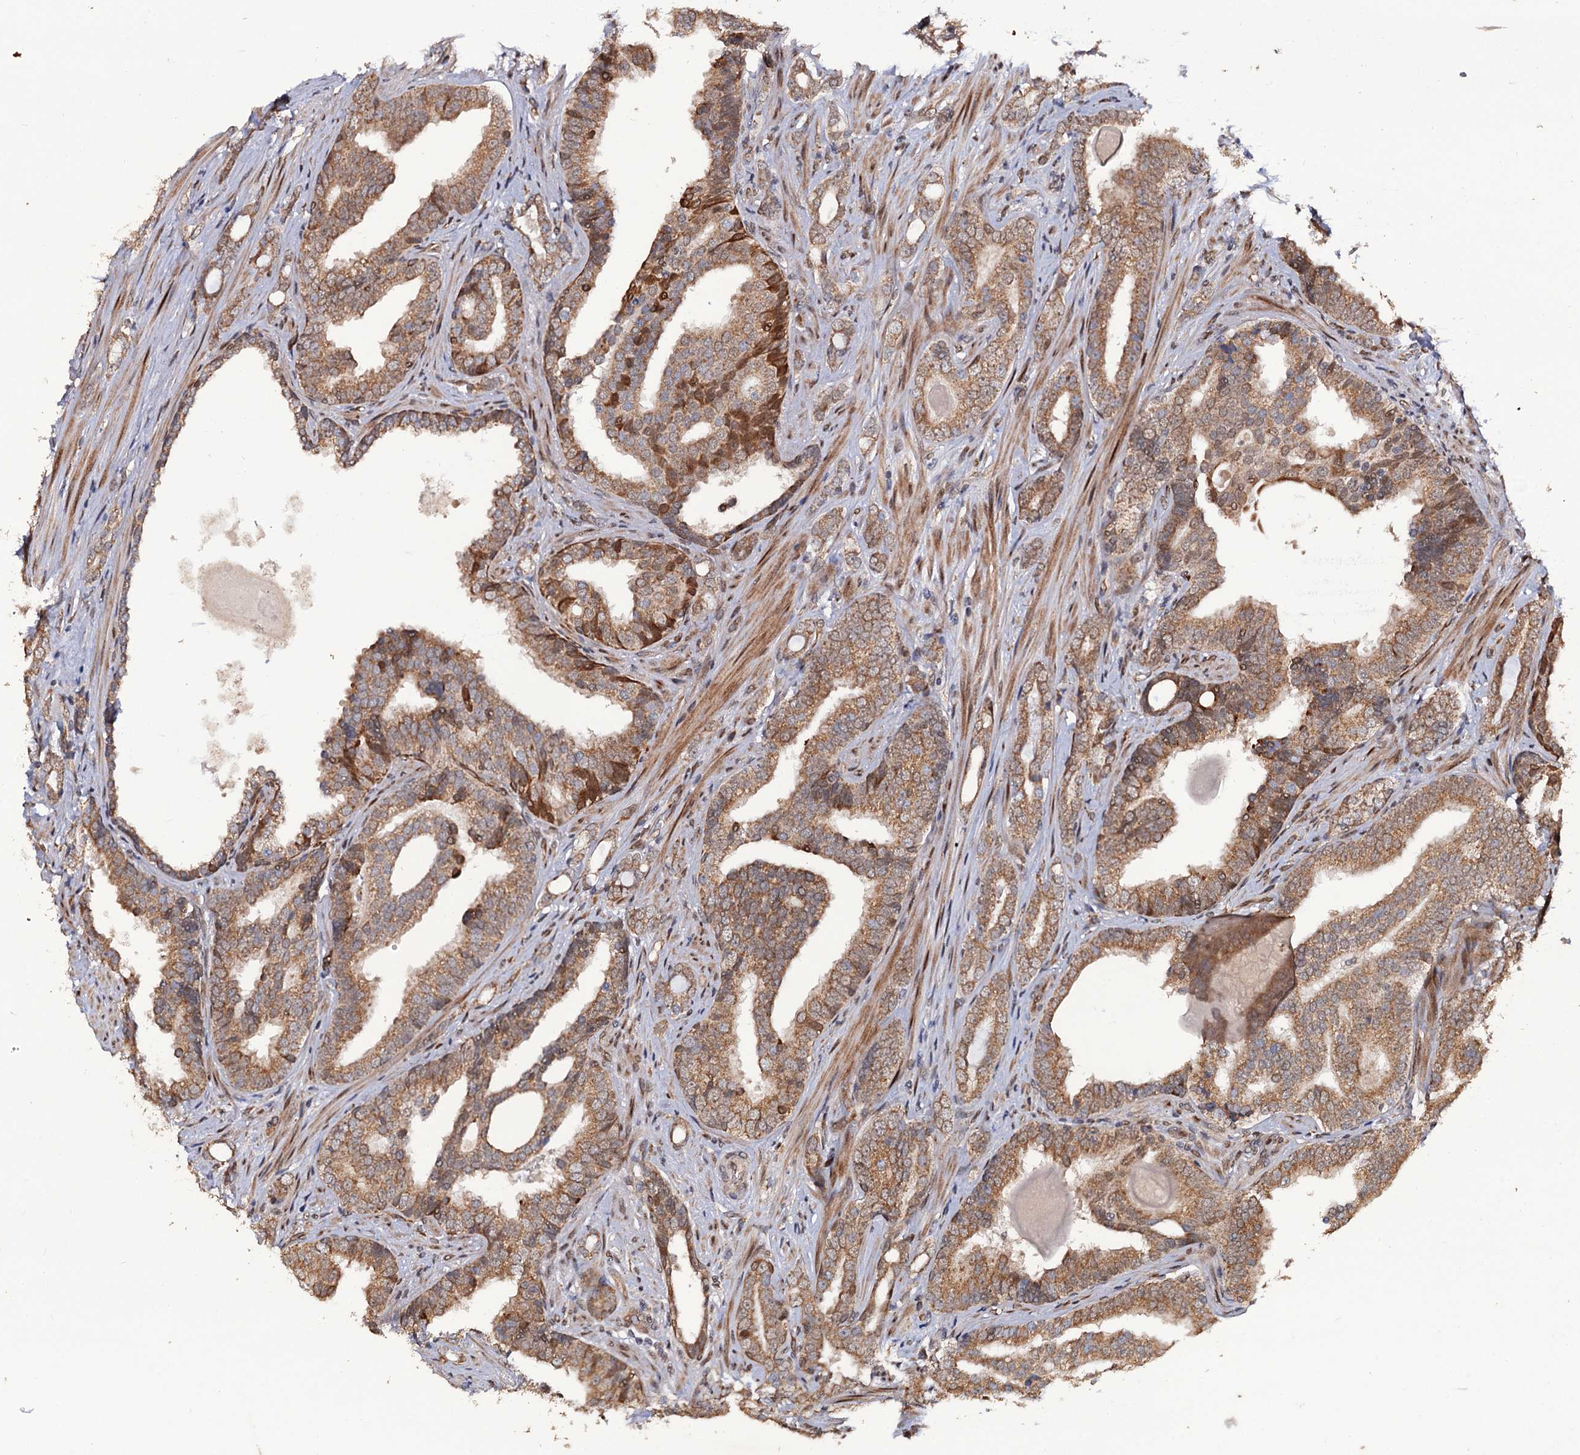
{"staining": {"intensity": "moderate", "quantity": ">75%", "location": "cytoplasmic/membranous"}, "tissue": "prostate cancer", "cell_type": "Tumor cells", "image_type": "cancer", "snomed": [{"axis": "morphology", "description": "Adenocarcinoma, High grade"}, {"axis": "topography", "description": "Prostate"}], "caption": "Tumor cells show moderate cytoplasmic/membranous staining in about >75% of cells in high-grade adenocarcinoma (prostate).", "gene": "LRRC63", "patient": {"sex": "male", "age": 63}}